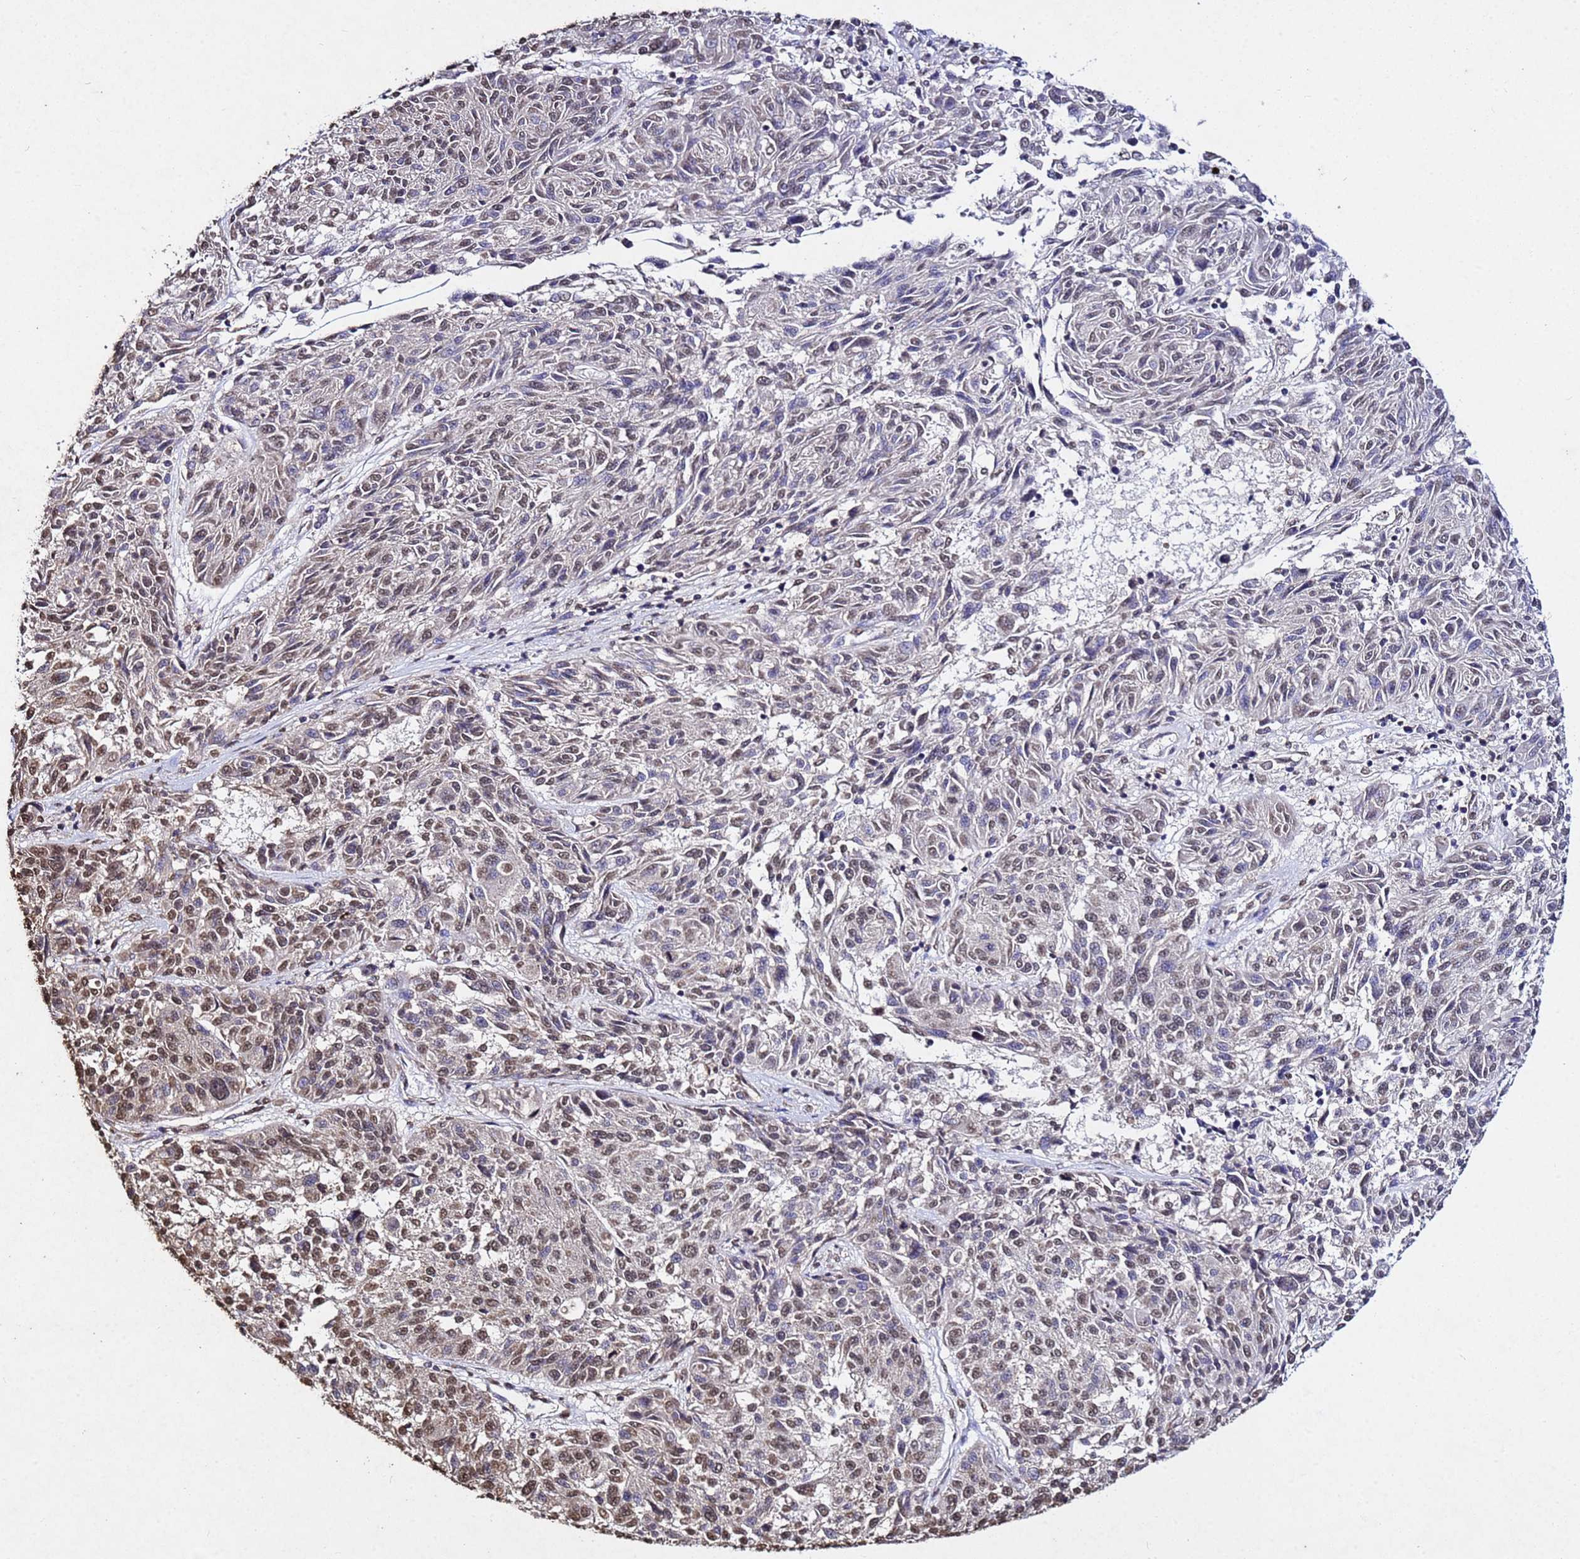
{"staining": {"intensity": "moderate", "quantity": "25%-75%", "location": "nuclear"}, "tissue": "melanoma", "cell_type": "Tumor cells", "image_type": "cancer", "snomed": [{"axis": "morphology", "description": "Malignant melanoma, NOS"}, {"axis": "topography", "description": "Skin"}], "caption": "Immunohistochemistry photomicrograph of human malignant melanoma stained for a protein (brown), which exhibits medium levels of moderate nuclear positivity in approximately 25%-75% of tumor cells.", "gene": "MYOCD", "patient": {"sex": "male", "age": 53}}